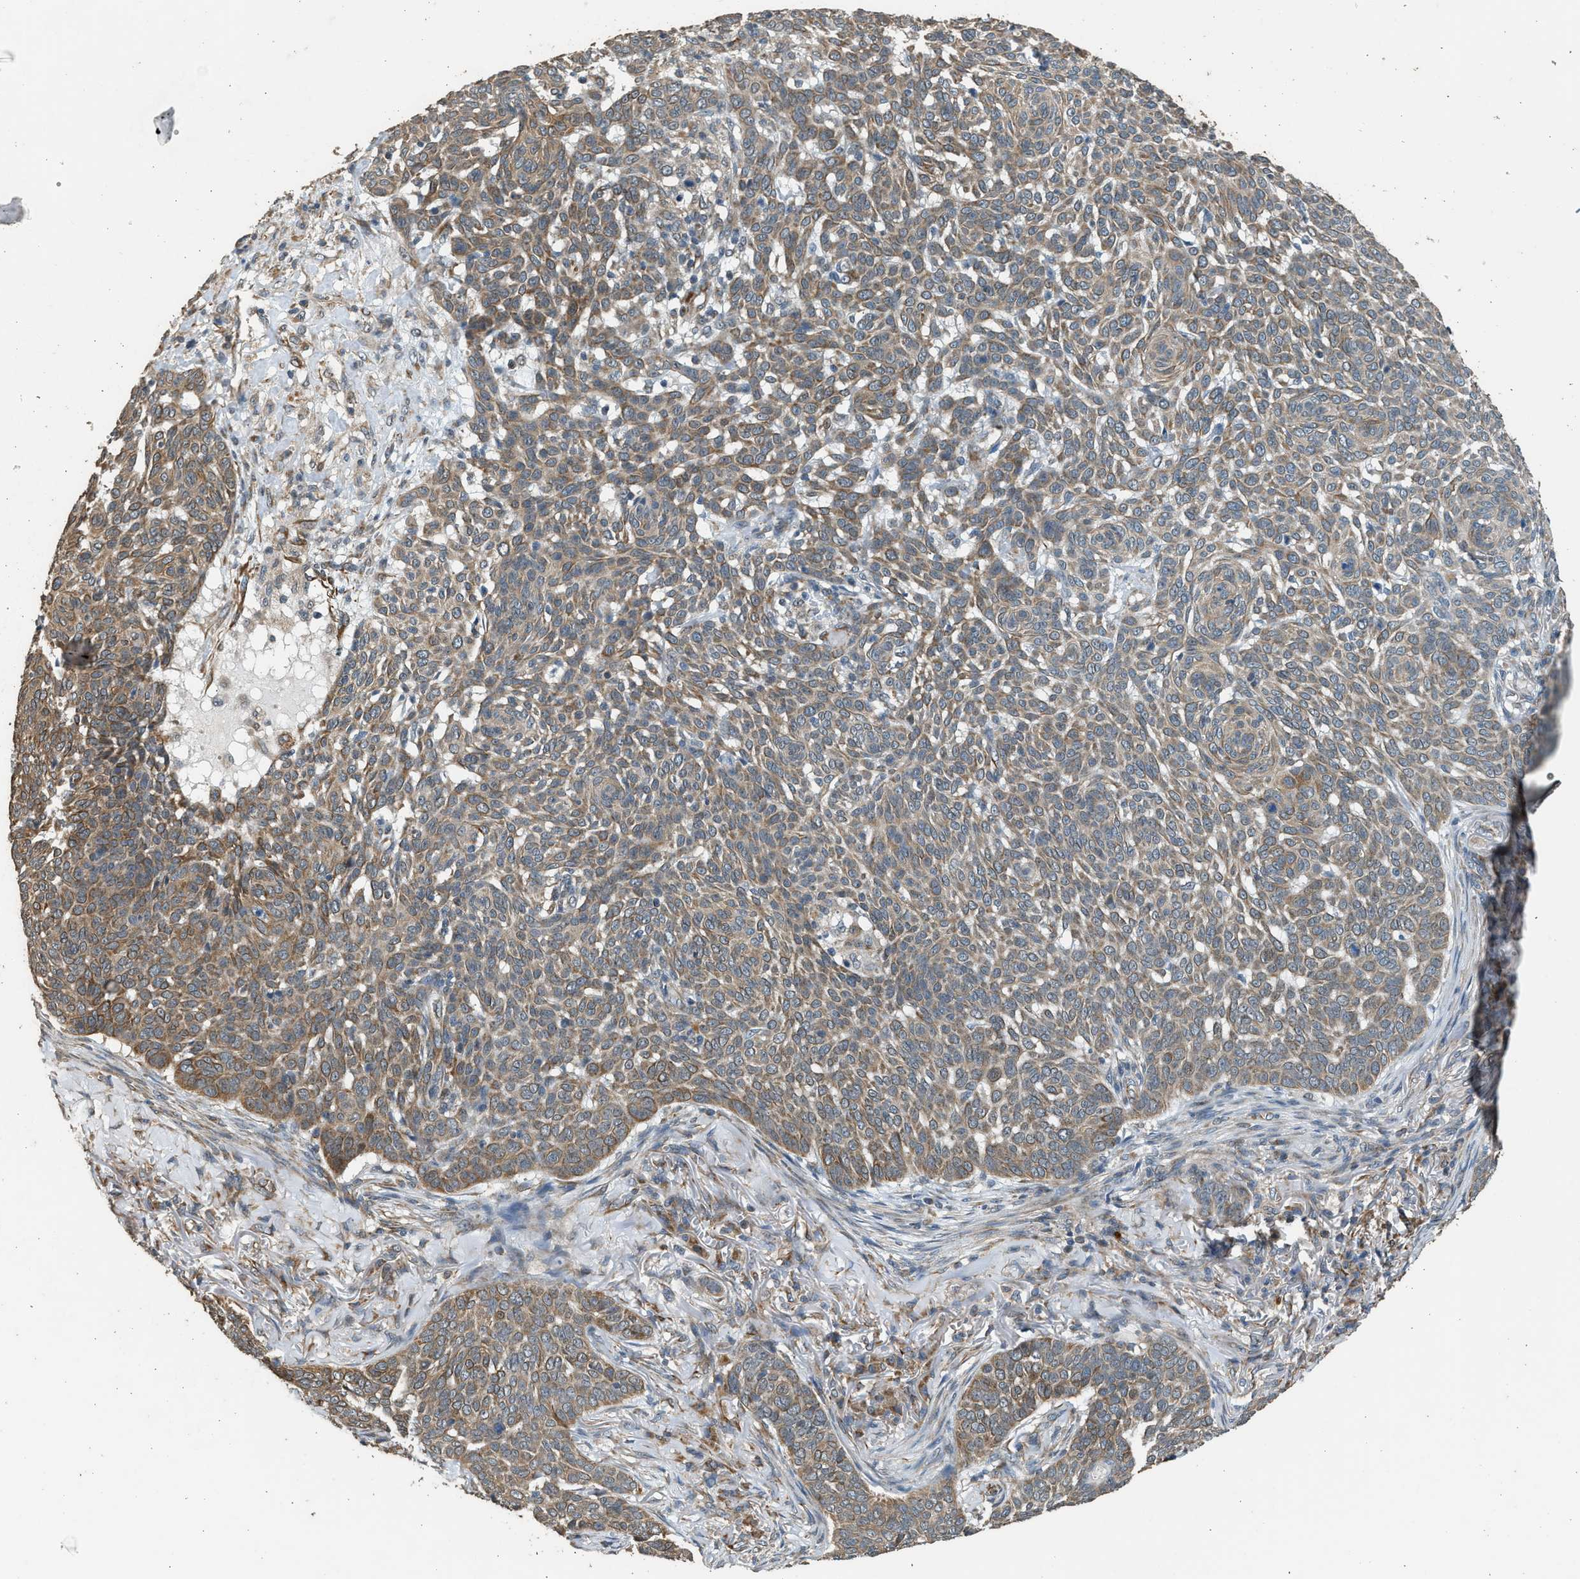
{"staining": {"intensity": "weak", "quantity": ">75%", "location": "cytoplasmic/membranous"}, "tissue": "skin cancer", "cell_type": "Tumor cells", "image_type": "cancer", "snomed": [{"axis": "morphology", "description": "Basal cell carcinoma"}, {"axis": "topography", "description": "Skin"}], "caption": "Protein staining by immunohistochemistry (IHC) reveals weak cytoplasmic/membranous expression in approximately >75% of tumor cells in basal cell carcinoma (skin).", "gene": "PCLO", "patient": {"sex": "male", "age": 85}}